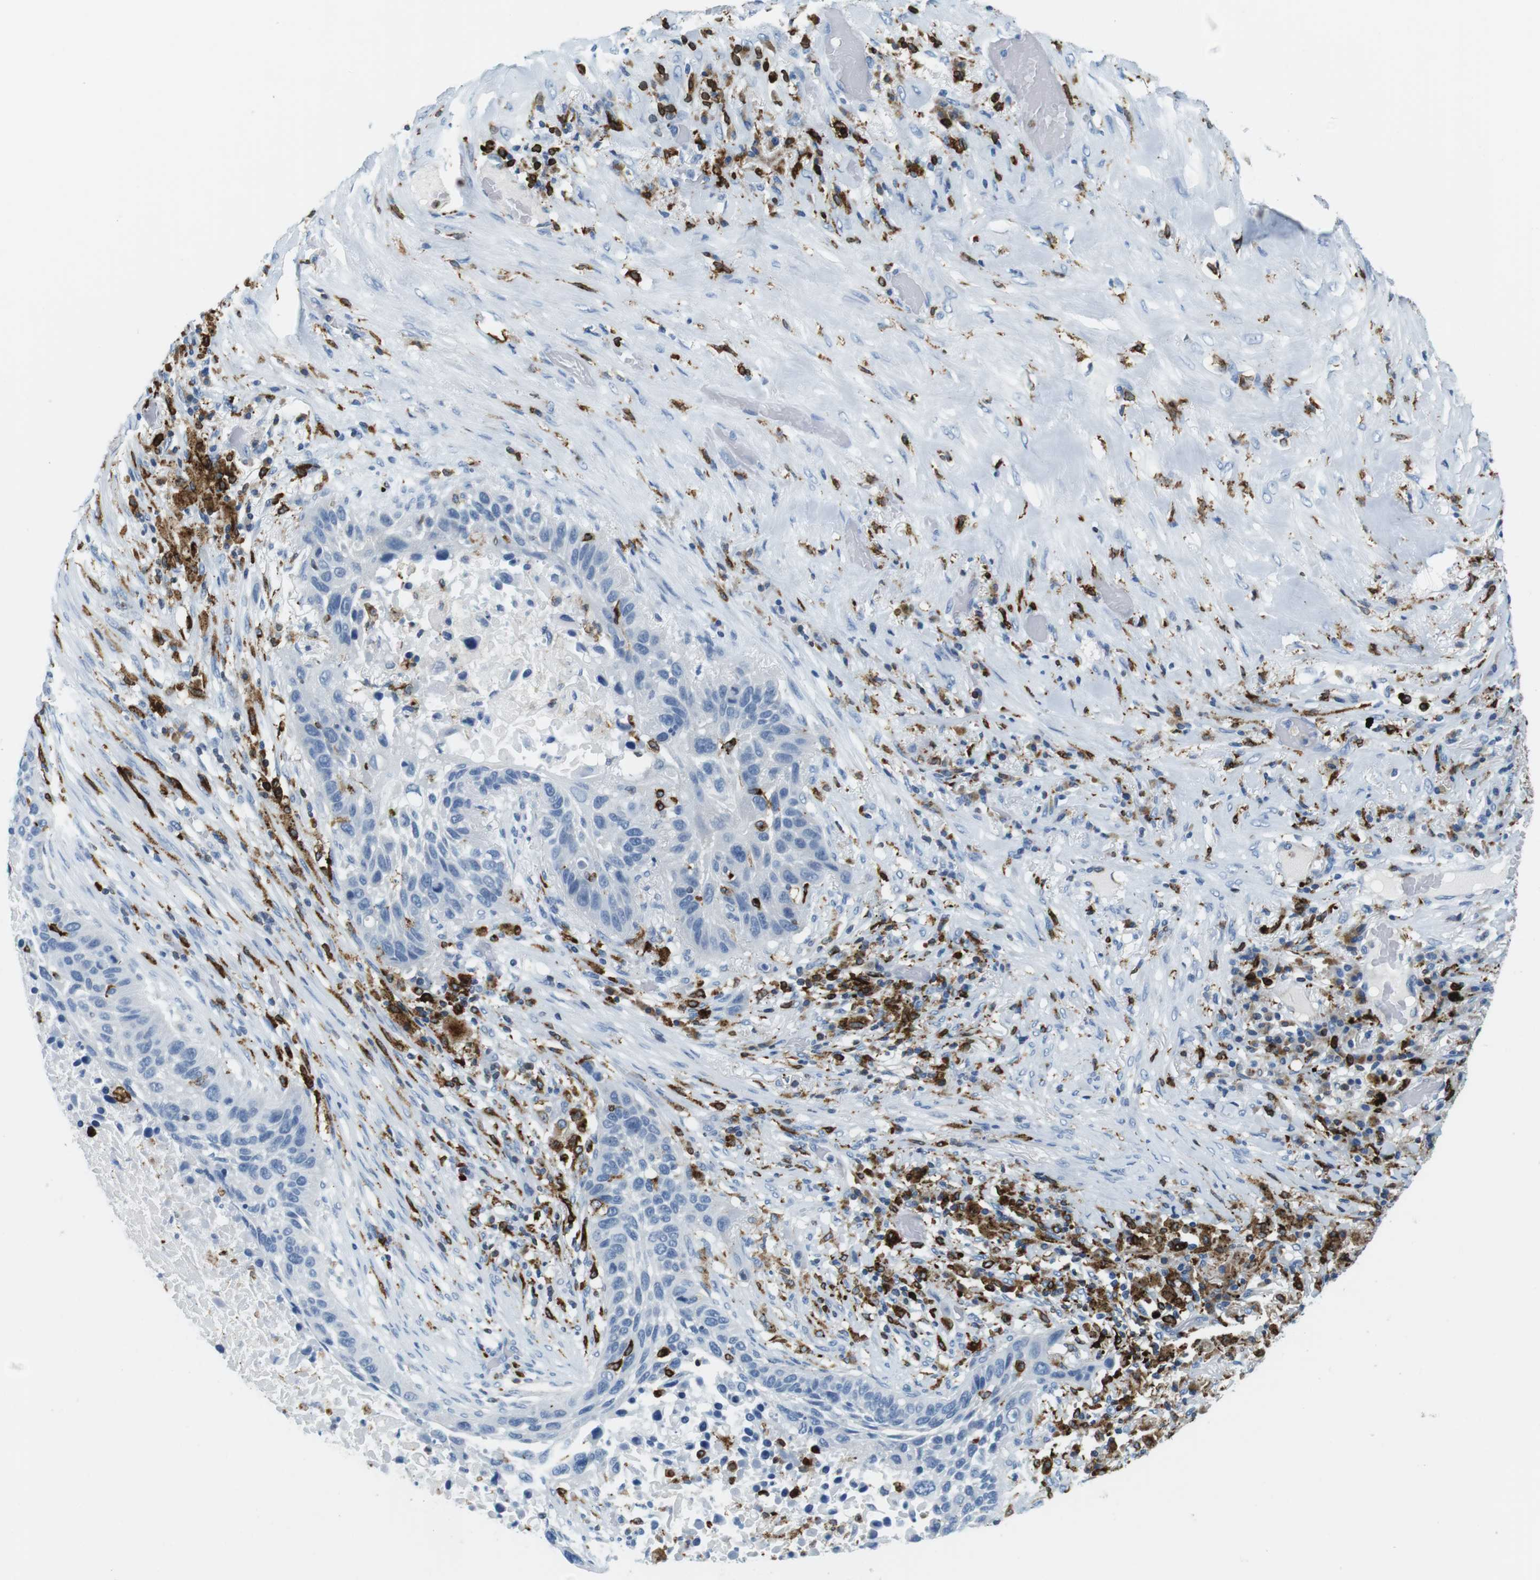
{"staining": {"intensity": "negative", "quantity": "none", "location": "none"}, "tissue": "lung cancer", "cell_type": "Tumor cells", "image_type": "cancer", "snomed": [{"axis": "morphology", "description": "Squamous cell carcinoma, NOS"}, {"axis": "topography", "description": "Lung"}], "caption": "Immunohistochemistry photomicrograph of lung cancer (squamous cell carcinoma) stained for a protein (brown), which displays no expression in tumor cells. (Immunohistochemistry (ihc), brightfield microscopy, high magnification).", "gene": "CIITA", "patient": {"sex": "male", "age": 57}}